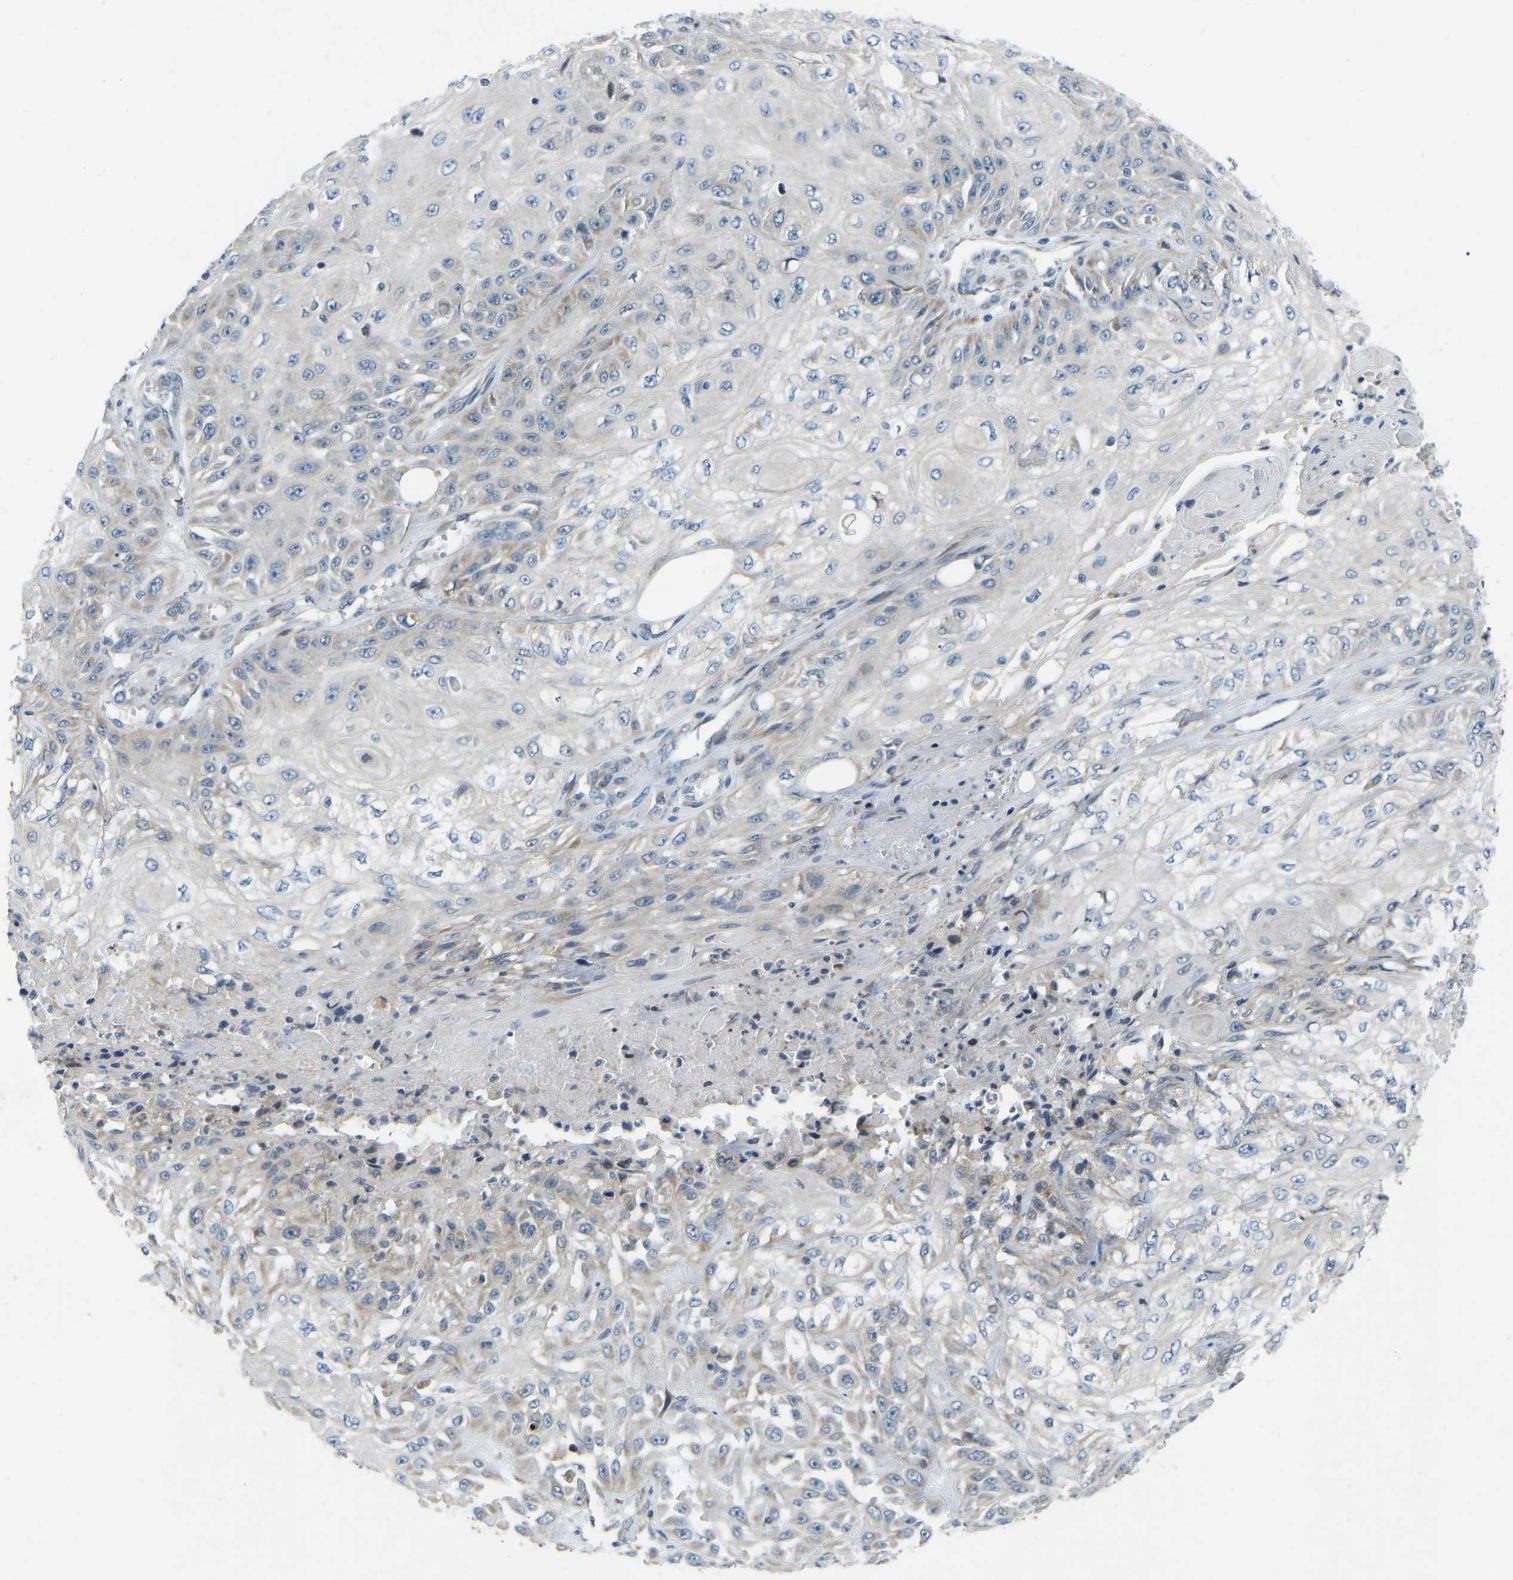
{"staining": {"intensity": "weak", "quantity": "<25%", "location": "cytoplasmic/membranous"}, "tissue": "skin cancer", "cell_type": "Tumor cells", "image_type": "cancer", "snomed": [{"axis": "morphology", "description": "Squamous cell carcinoma, NOS"}, {"axis": "morphology", "description": "Squamous cell carcinoma, metastatic, NOS"}, {"axis": "topography", "description": "Skin"}, {"axis": "topography", "description": "Lymph node"}], "caption": "Tumor cells show no significant staining in skin metastatic squamous cell carcinoma.", "gene": "PARL", "patient": {"sex": "male", "age": 75}}